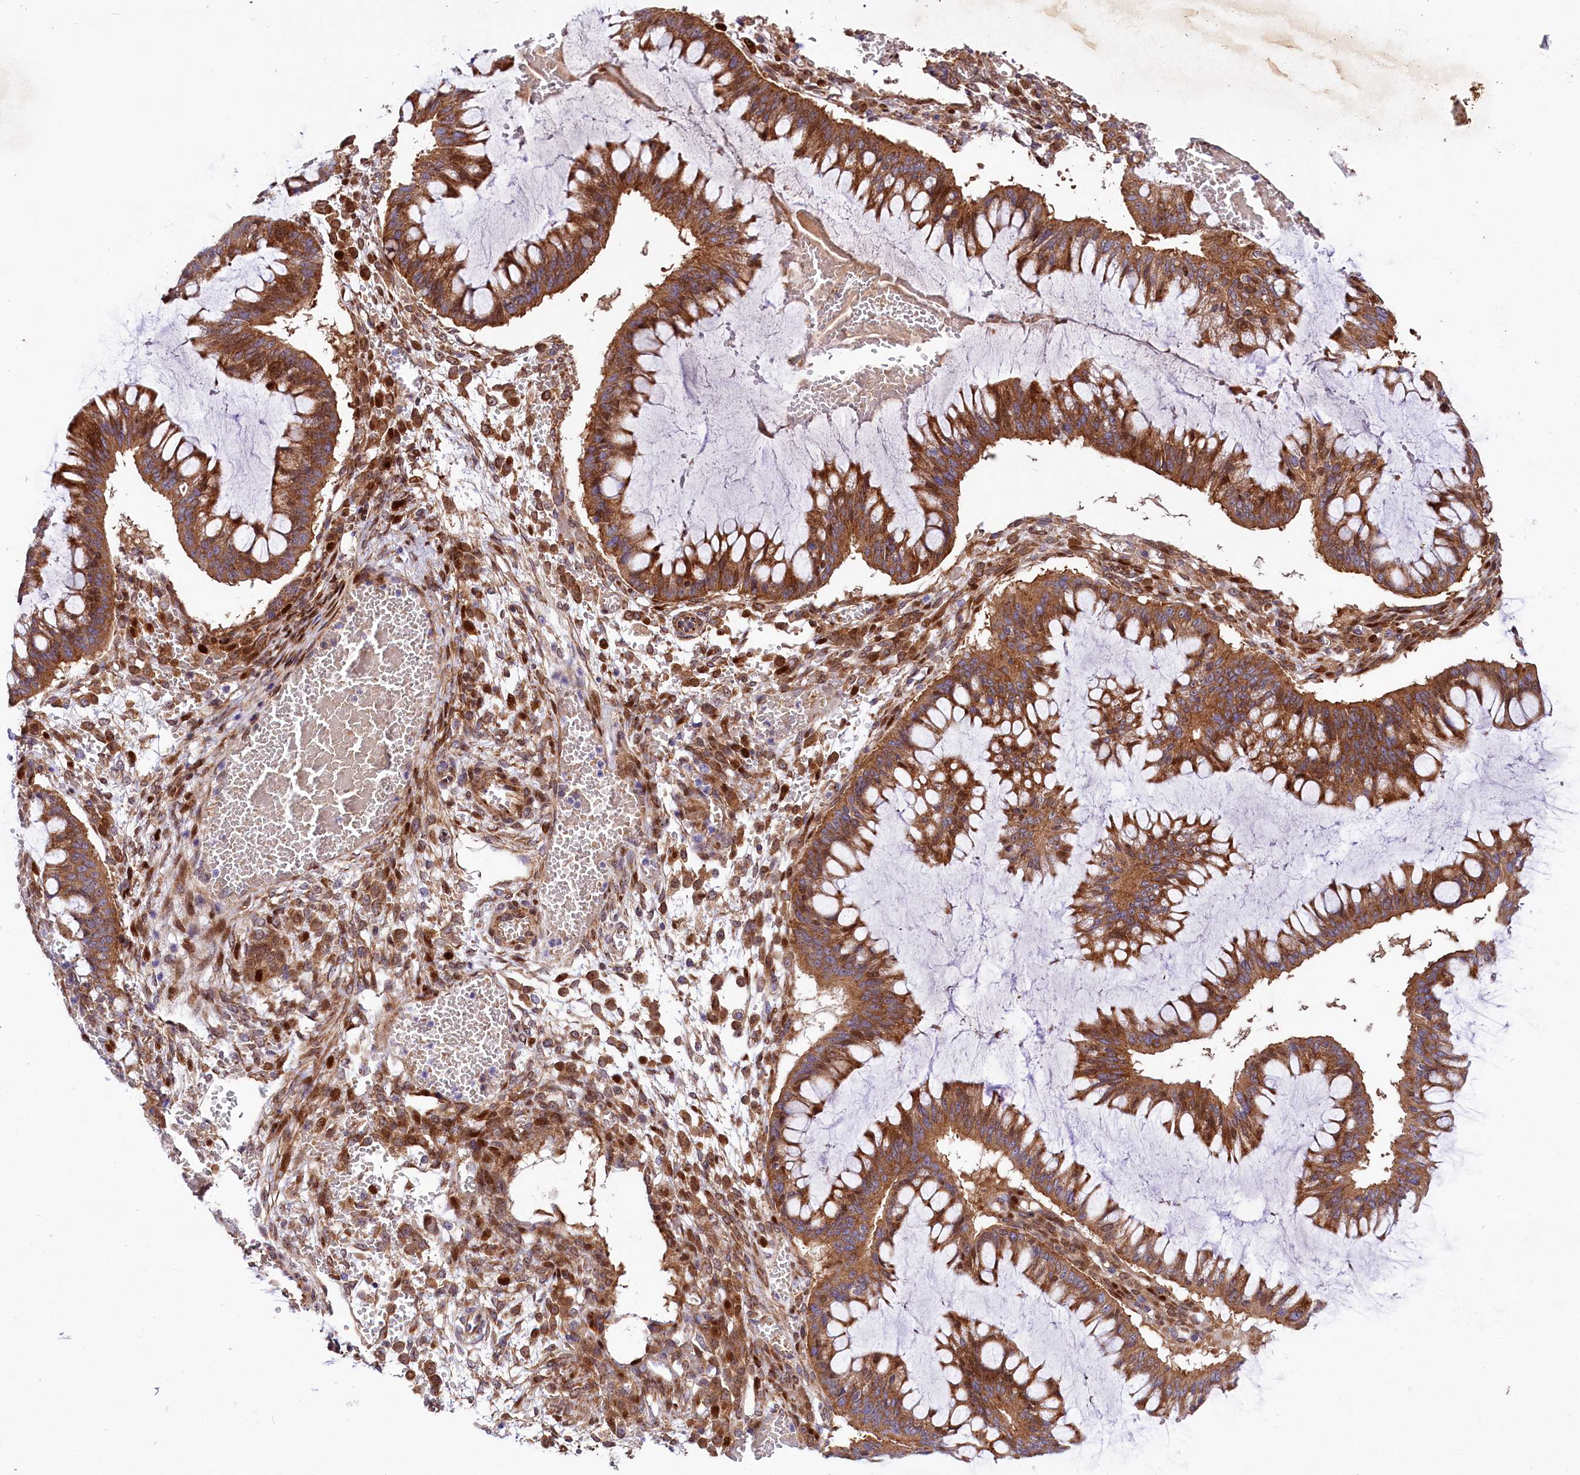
{"staining": {"intensity": "strong", "quantity": ">75%", "location": "cytoplasmic/membranous"}, "tissue": "ovarian cancer", "cell_type": "Tumor cells", "image_type": "cancer", "snomed": [{"axis": "morphology", "description": "Cystadenocarcinoma, mucinous, NOS"}, {"axis": "topography", "description": "Ovary"}], "caption": "Immunohistochemistry (IHC) of ovarian cancer exhibits high levels of strong cytoplasmic/membranous staining in about >75% of tumor cells.", "gene": "PDZRN3", "patient": {"sex": "female", "age": 73}}